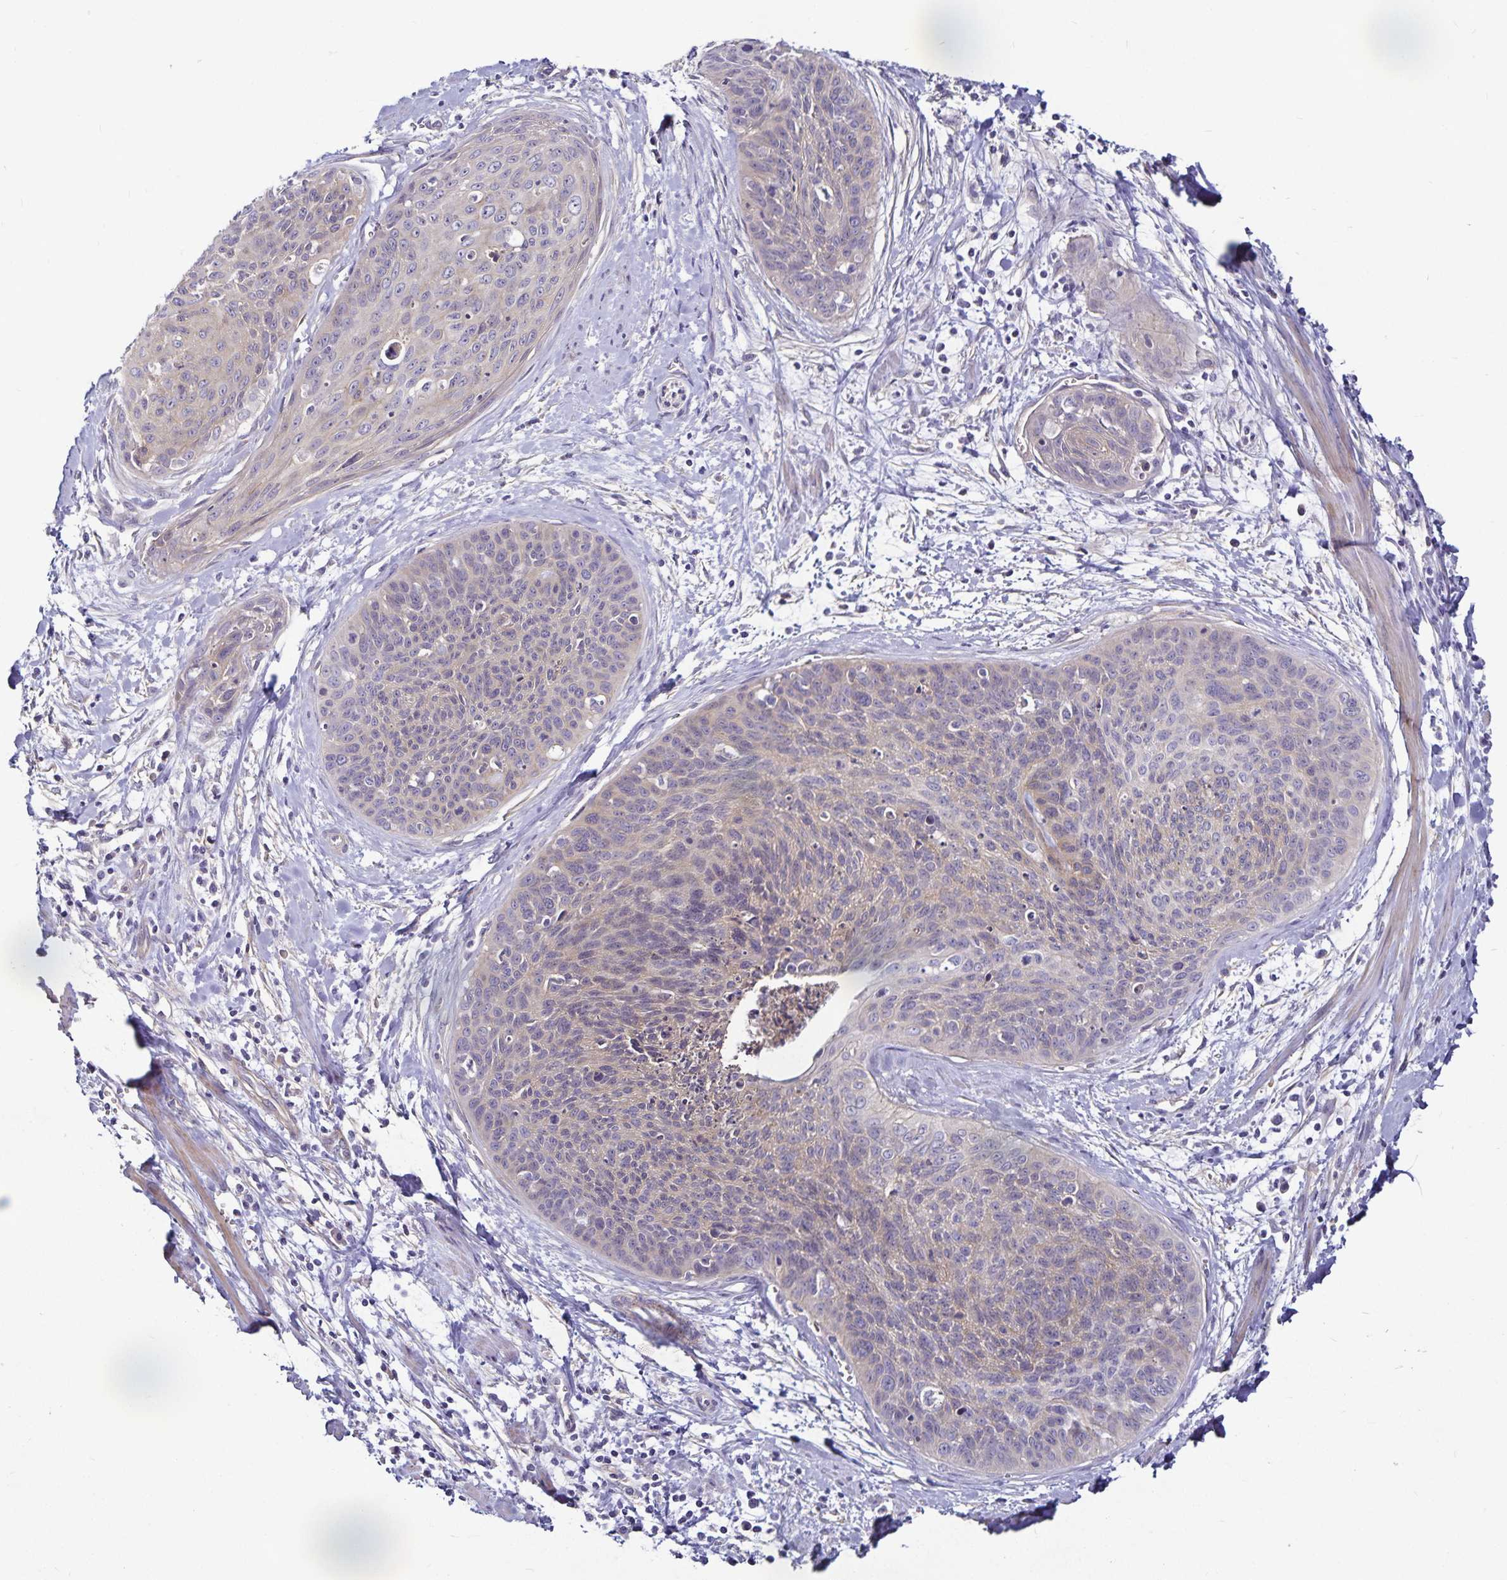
{"staining": {"intensity": "weak", "quantity": "<25%", "location": "cytoplasmic/membranous"}, "tissue": "cervical cancer", "cell_type": "Tumor cells", "image_type": "cancer", "snomed": [{"axis": "morphology", "description": "Squamous cell carcinoma, NOS"}, {"axis": "topography", "description": "Cervix"}], "caption": "A photomicrograph of human cervical cancer (squamous cell carcinoma) is negative for staining in tumor cells.", "gene": "GNG12", "patient": {"sex": "female", "age": 55}}